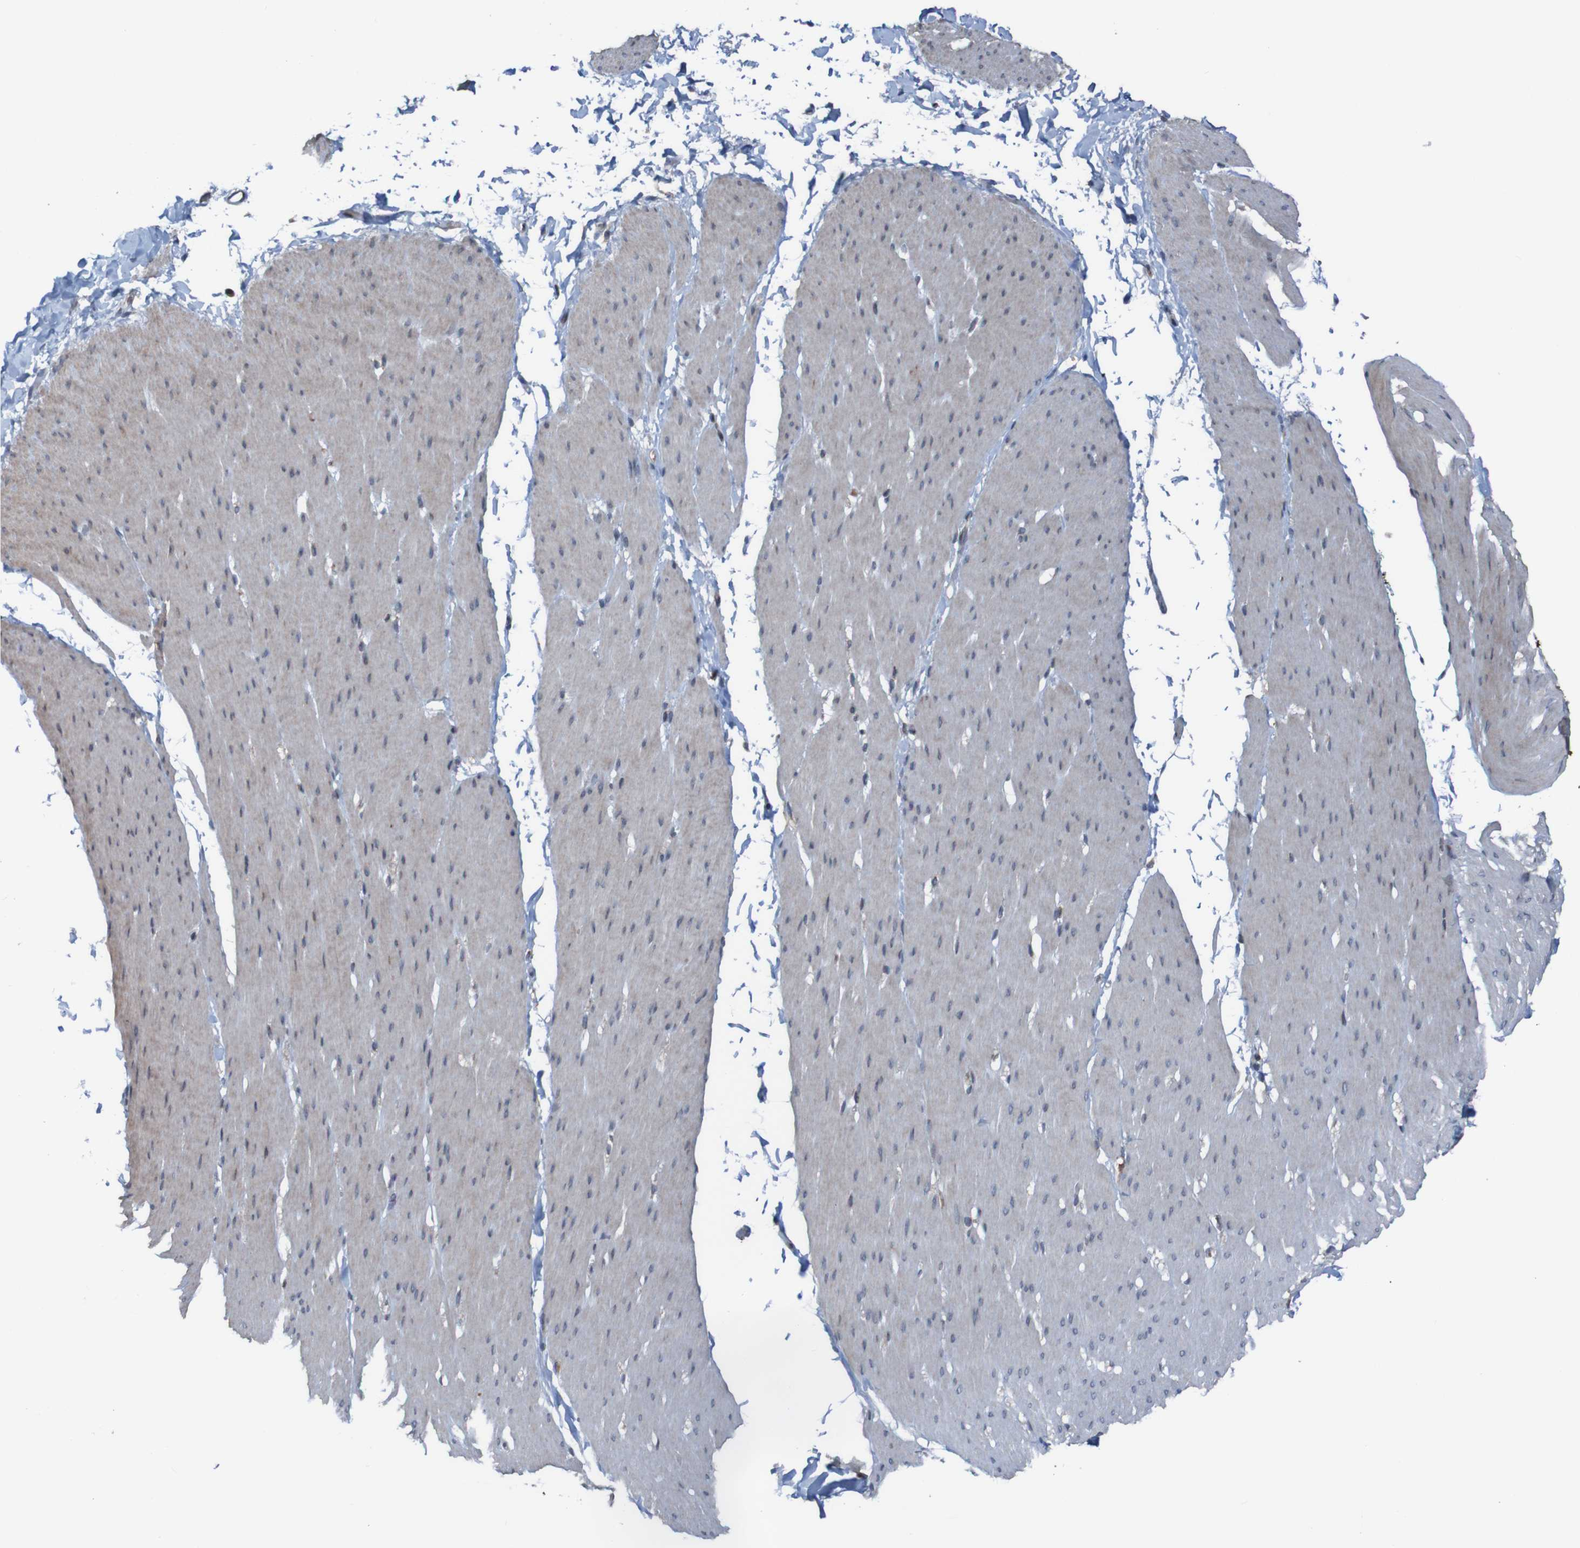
{"staining": {"intensity": "negative", "quantity": "none", "location": "none"}, "tissue": "smooth muscle", "cell_type": "Smooth muscle cells", "image_type": "normal", "snomed": [{"axis": "morphology", "description": "Normal tissue, NOS"}, {"axis": "topography", "description": "Smooth muscle"}, {"axis": "topography", "description": "Colon"}], "caption": "Protein analysis of benign smooth muscle exhibits no significant staining in smooth muscle cells.", "gene": "UNG", "patient": {"sex": "male", "age": 67}}